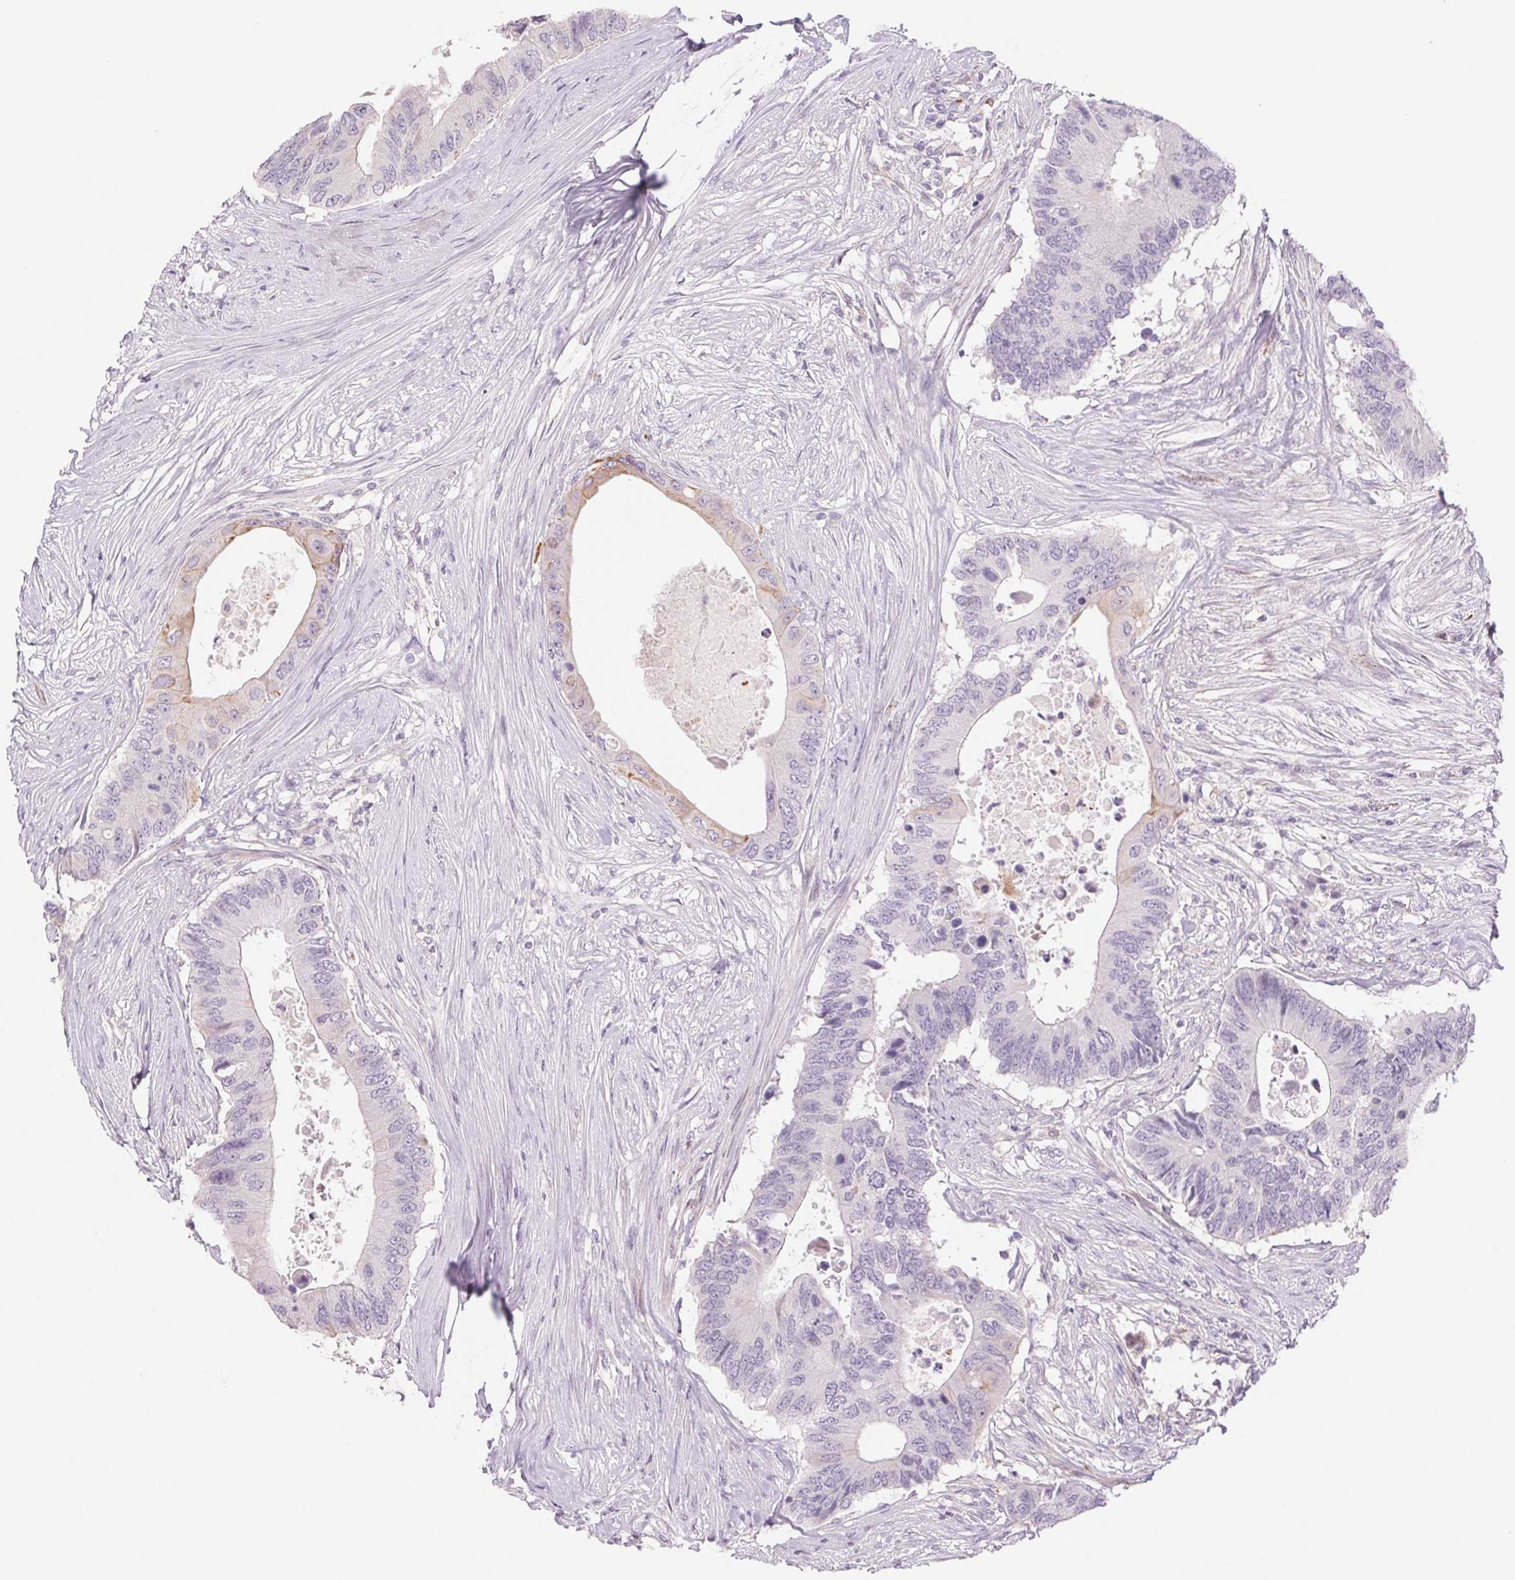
{"staining": {"intensity": "weak", "quantity": "<25%", "location": "cytoplasmic/membranous"}, "tissue": "colorectal cancer", "cell_type": "Tumor cells", "image_type": "cancer", "snomed": [{"axis": "morphology", "description": "Adenocarcinoma, NOS"}, {"axis": "topography", "description": "Colon"}], "caption": "Human colorectal cancer (adenocarcinoma) stained for a protein using immunohistochemistry (IHC) exhibits no positivity in tumor cells.", "gene": "MS4A13", "patient": {"sex": "male", "age": 71}}